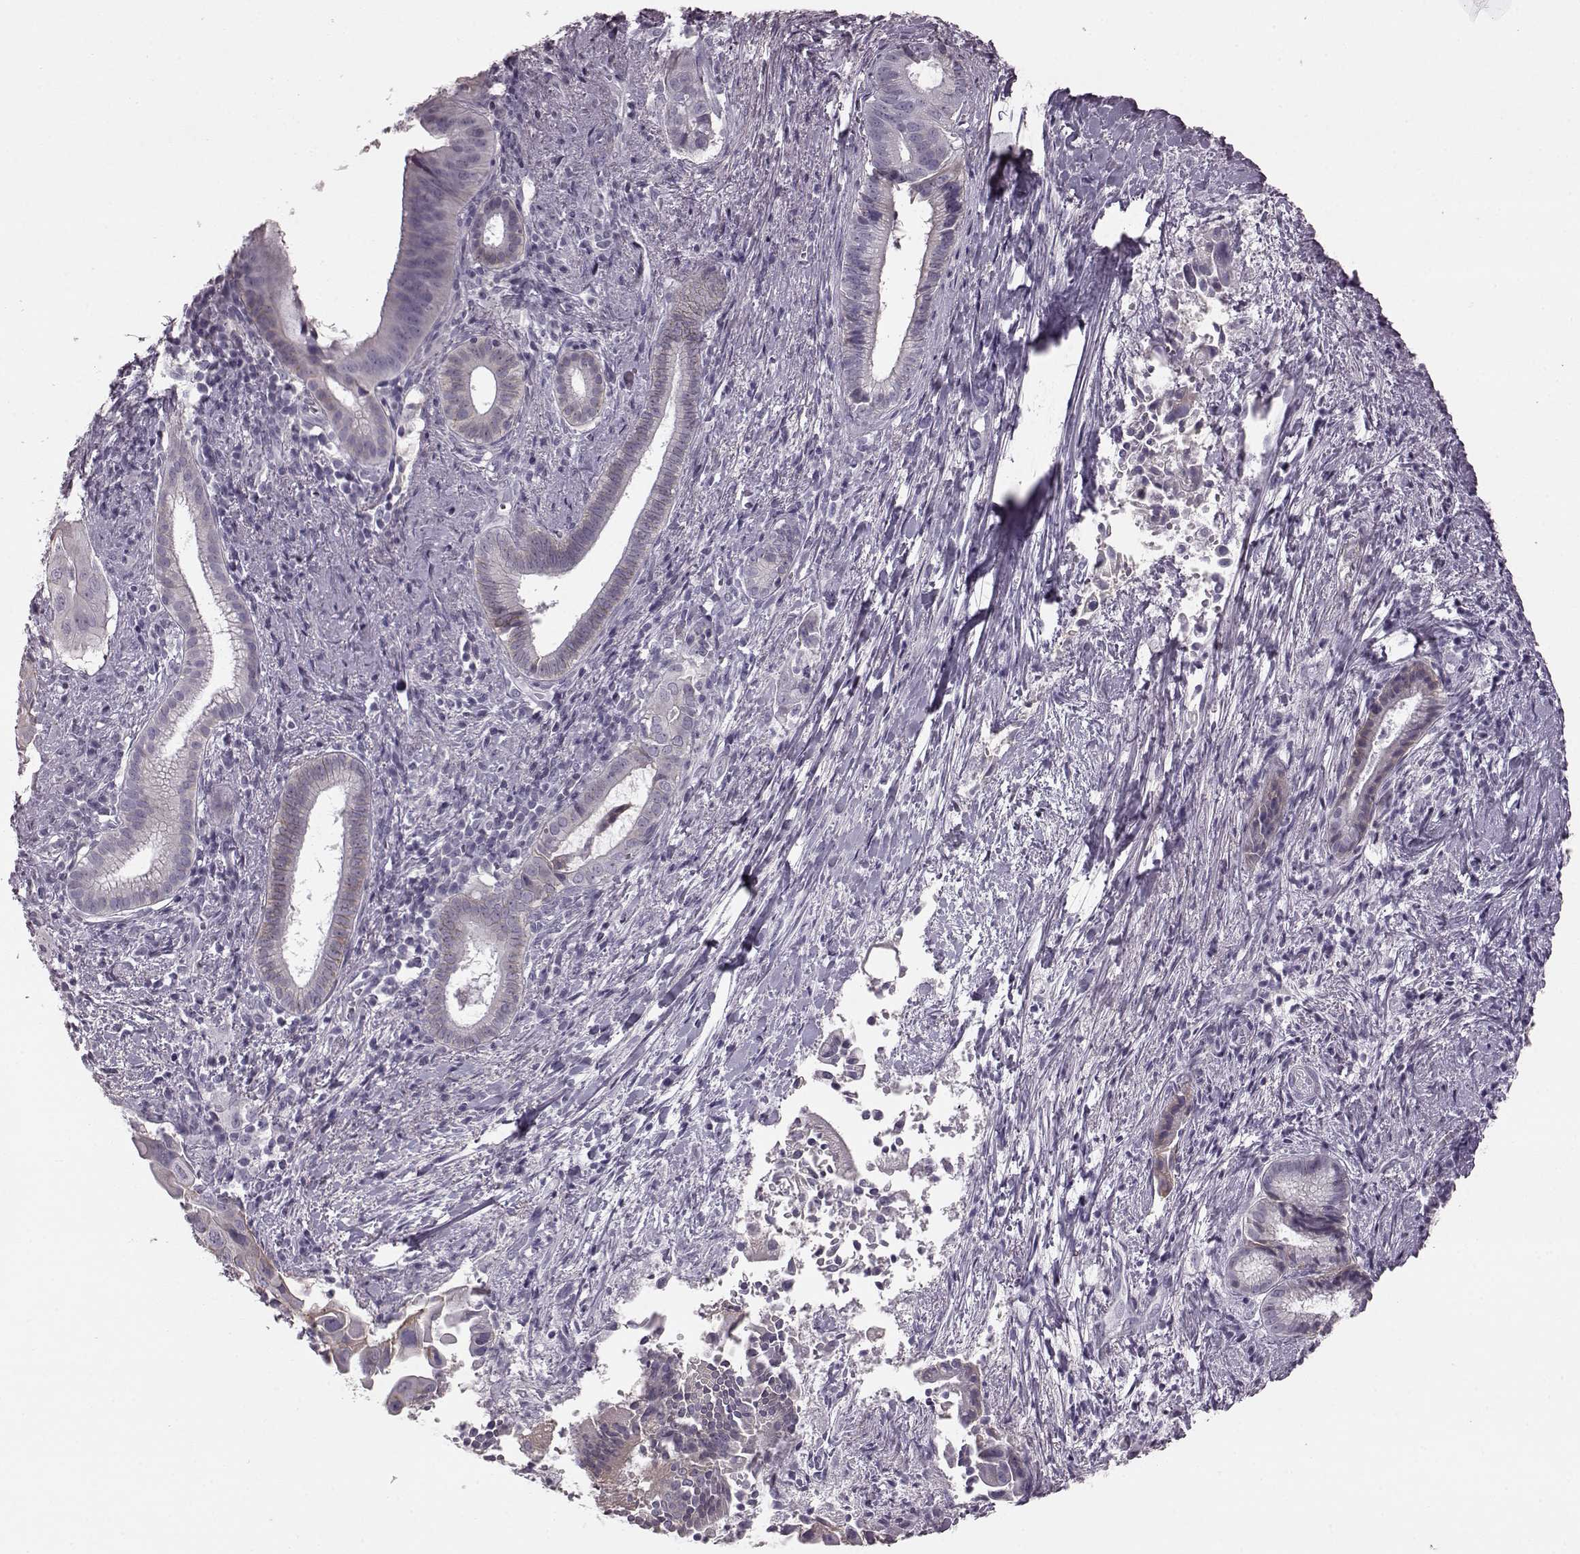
{"staining": {"intensity": "negative", "quantity": "none", "location": "none"}, "tissue": "pancreatic cancer", "cell_type": "Tumor cells", "image_type": "cancer", "snomed": [{"axis": "morphology", "description": "Adenocarcinoma, NOS"}, {"axis": "topography", "description": "Pancreas"}], "caption": "Pancreatic adenocarcinoma was stained to show a protein in brown. There is no significant positivity in tumor cells. (DAB immunohistochemistry visualized using brightfield microscopy, high magnification).", "gene": "CRYBA2", "patient": {"sex": "male", "age": 61}}